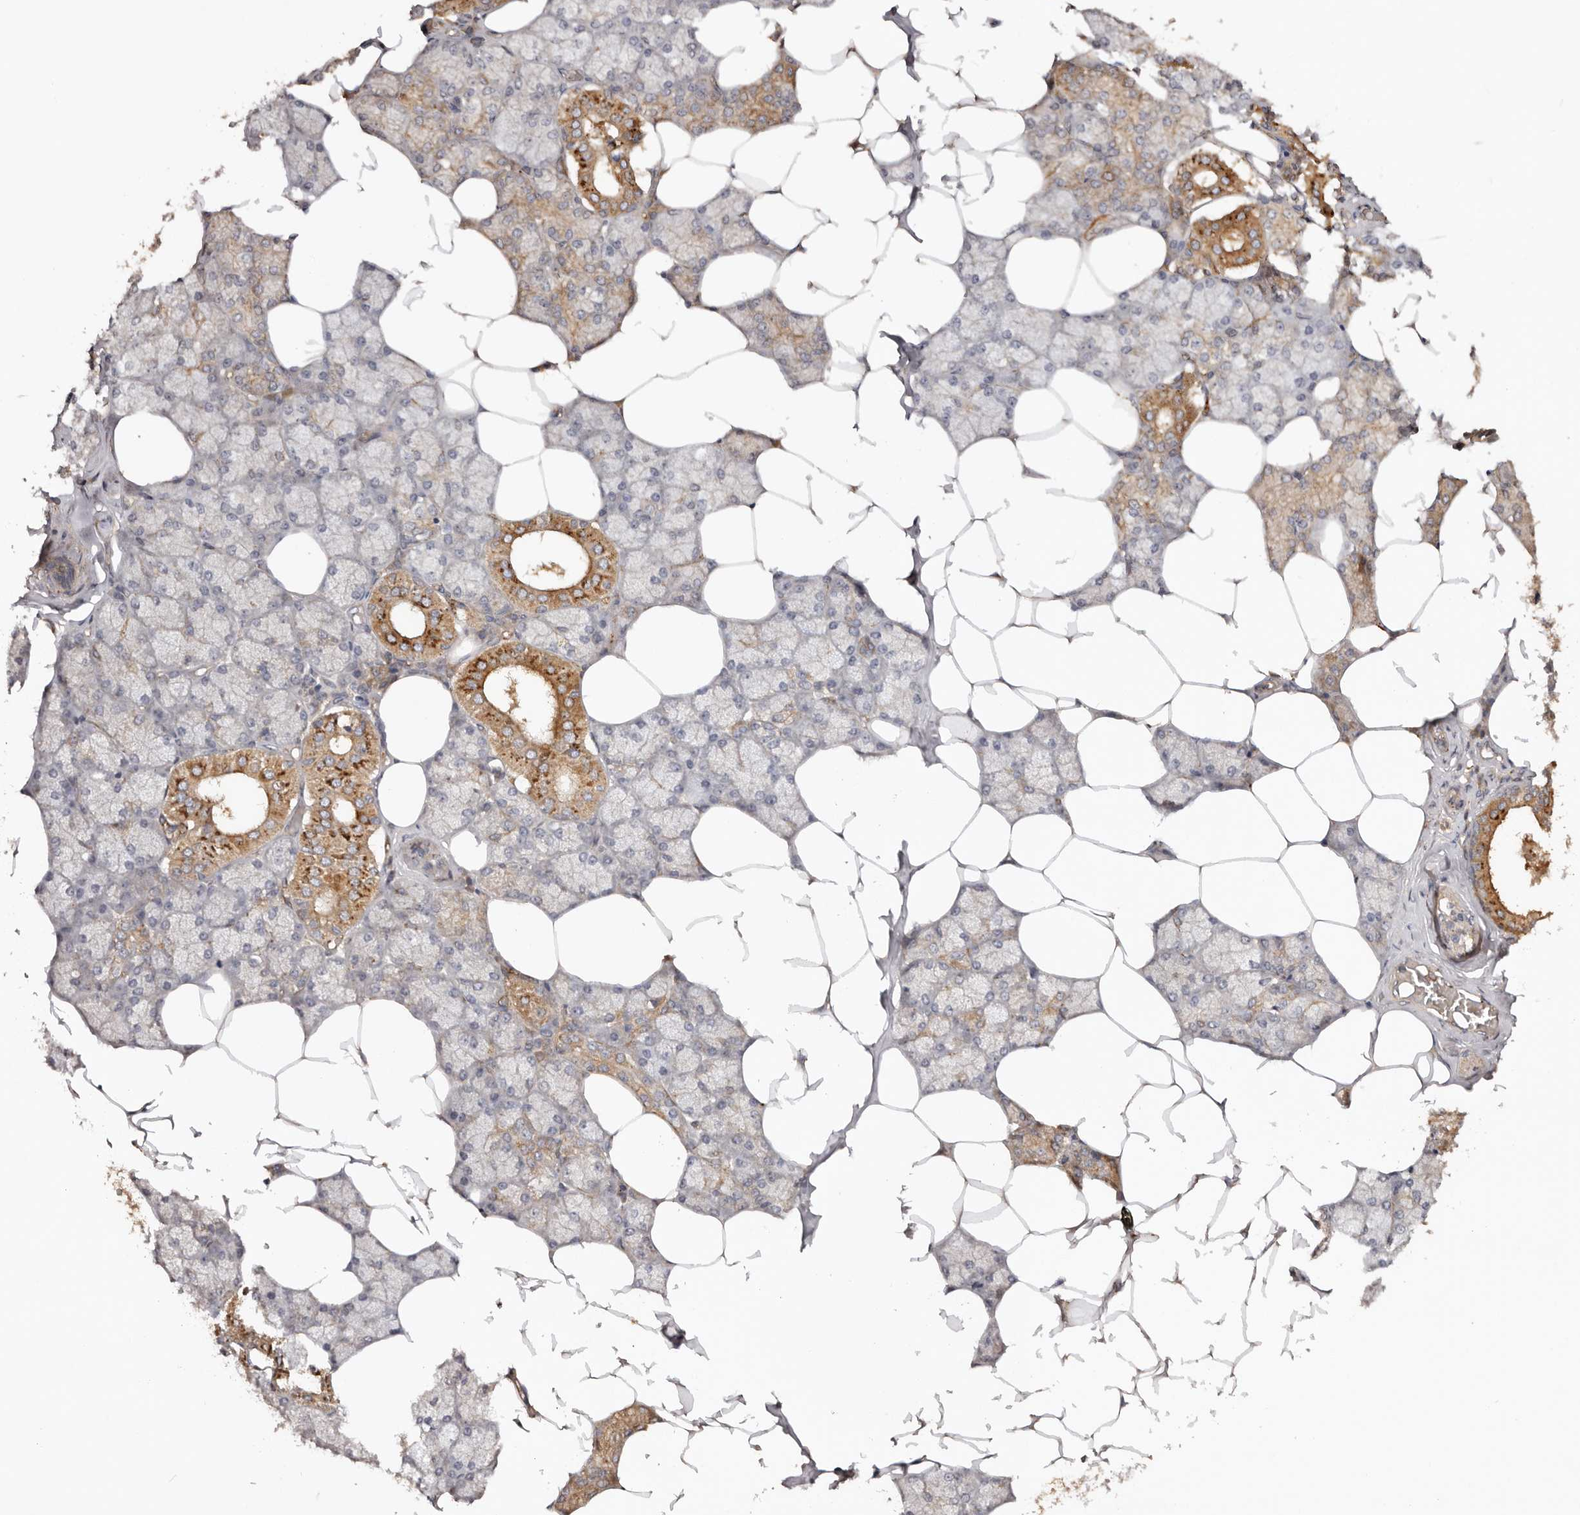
{"staining": {"intensity": "moderate", "quantity": "25%-75%", "location": "cytoplasmic/membranous"}, "tissue": "salivary gland", "cell_type": "Glandular cells", "image_type": "normal", "snomed": [{"axis": "morphology", "description": "Normal tissue, NOS"}, {"axis": "topography", "description": "Salivary gland"}], "caption": "Glandular cells display medium levels of moderate cytoplasmic/membranous staining in approximately 25%-75% of cells in normal human salivary gland.", "gene": "PKIB", "patient": {"sex": "male", "age": 62}}